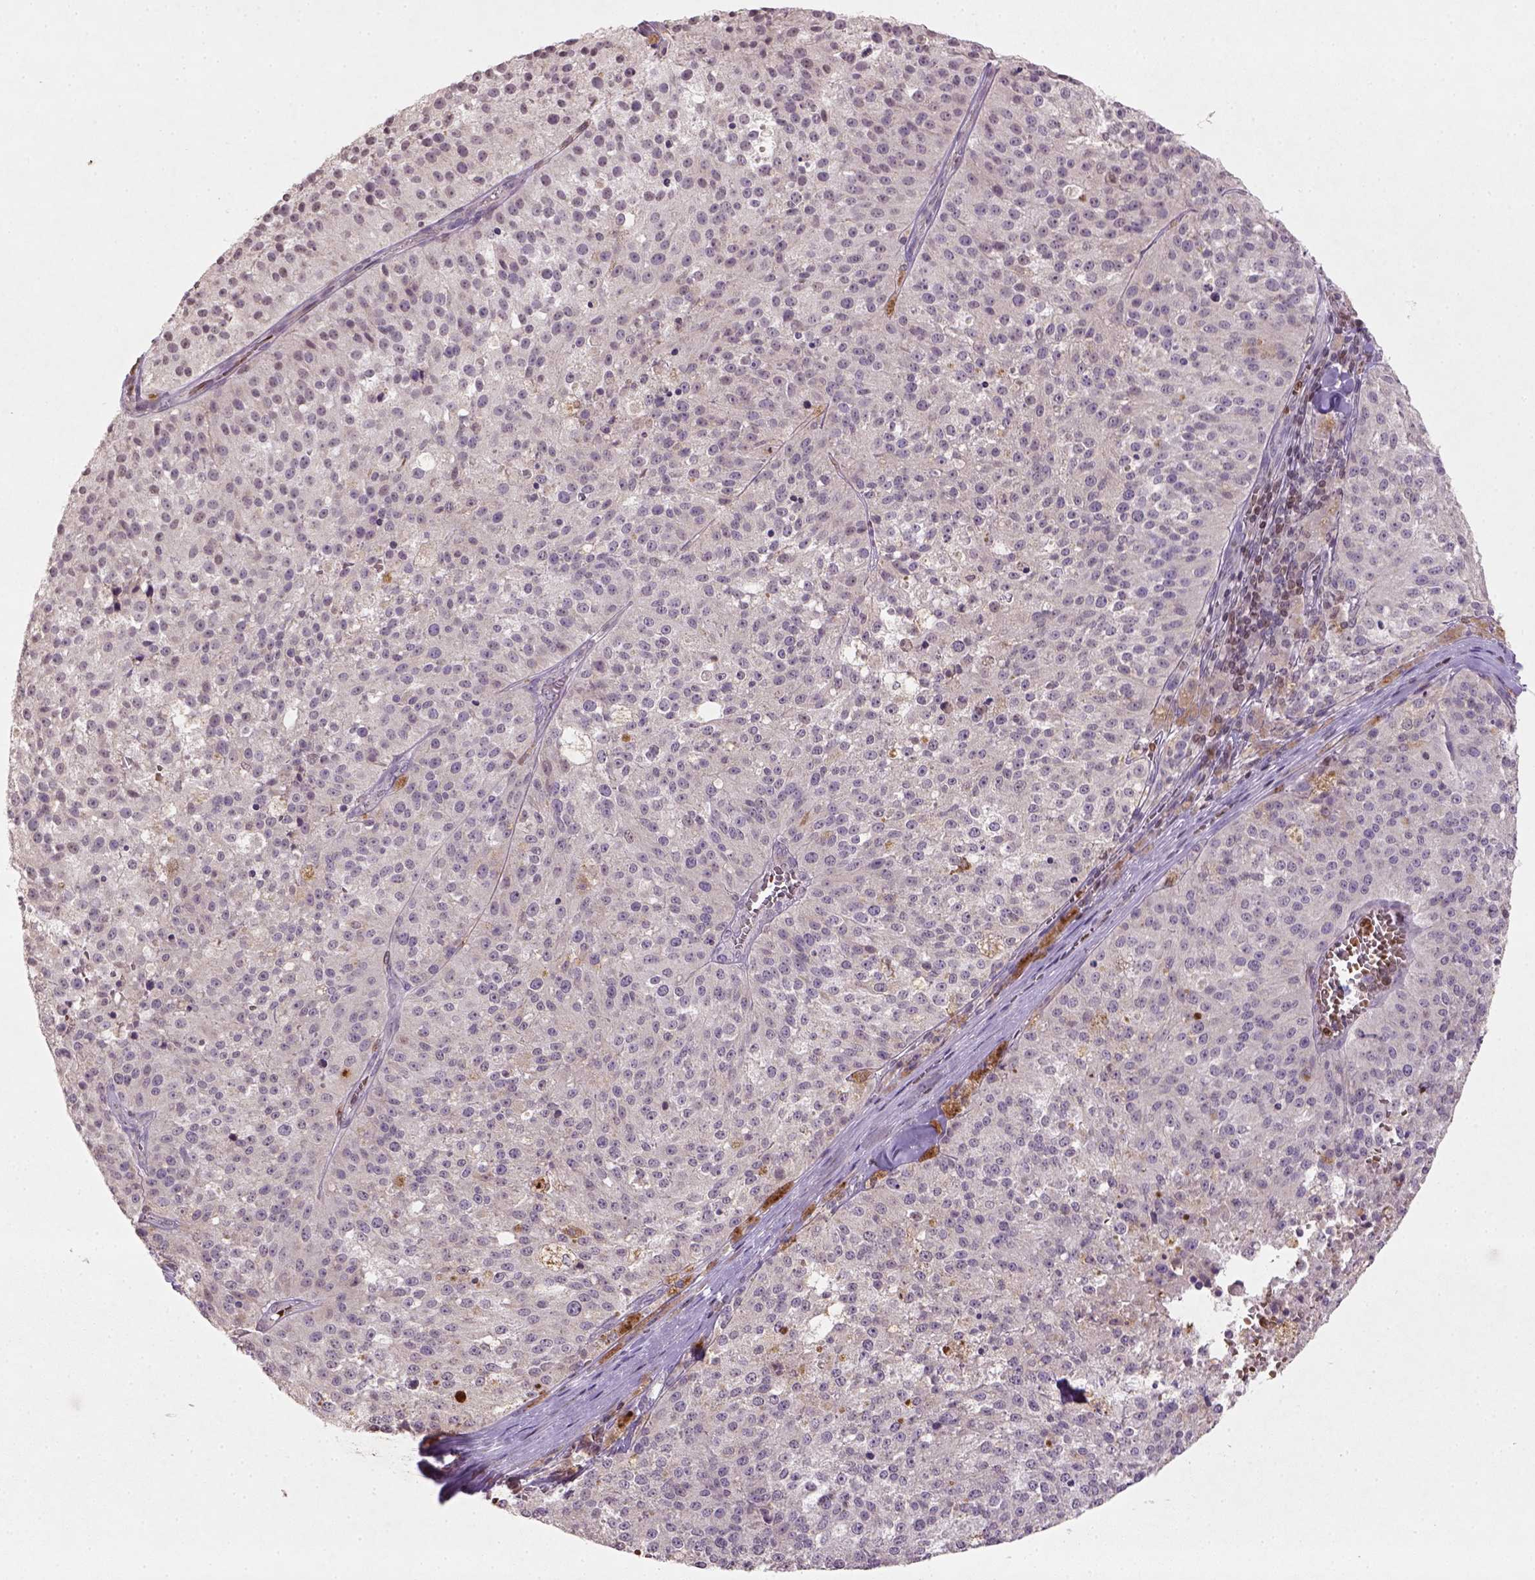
{"staining": {"intensity": "negative", "quantity": "none", "location": "none"}, "tissue": "melanoma", "cell_type": "Tumor cells", "image_type": "cancer", "snomed": [{"axis": "morphology", "description": "Malignant melanoma, Metastatic site"}, {"axis": "topography", "description": "Lymph node"}], "caption": "The histopathology image demonstrates no significant positivity in tumor cells of melanoma. The staining was performed using DAB (3,3'-diaminobenzidine) to visualize the protein expression in brown, while the nuclei were stained in blue with hematoxylin (Magnification: 20x).", "gene": "NUDT3", "patient": {"sex": "female", "age": 64}}